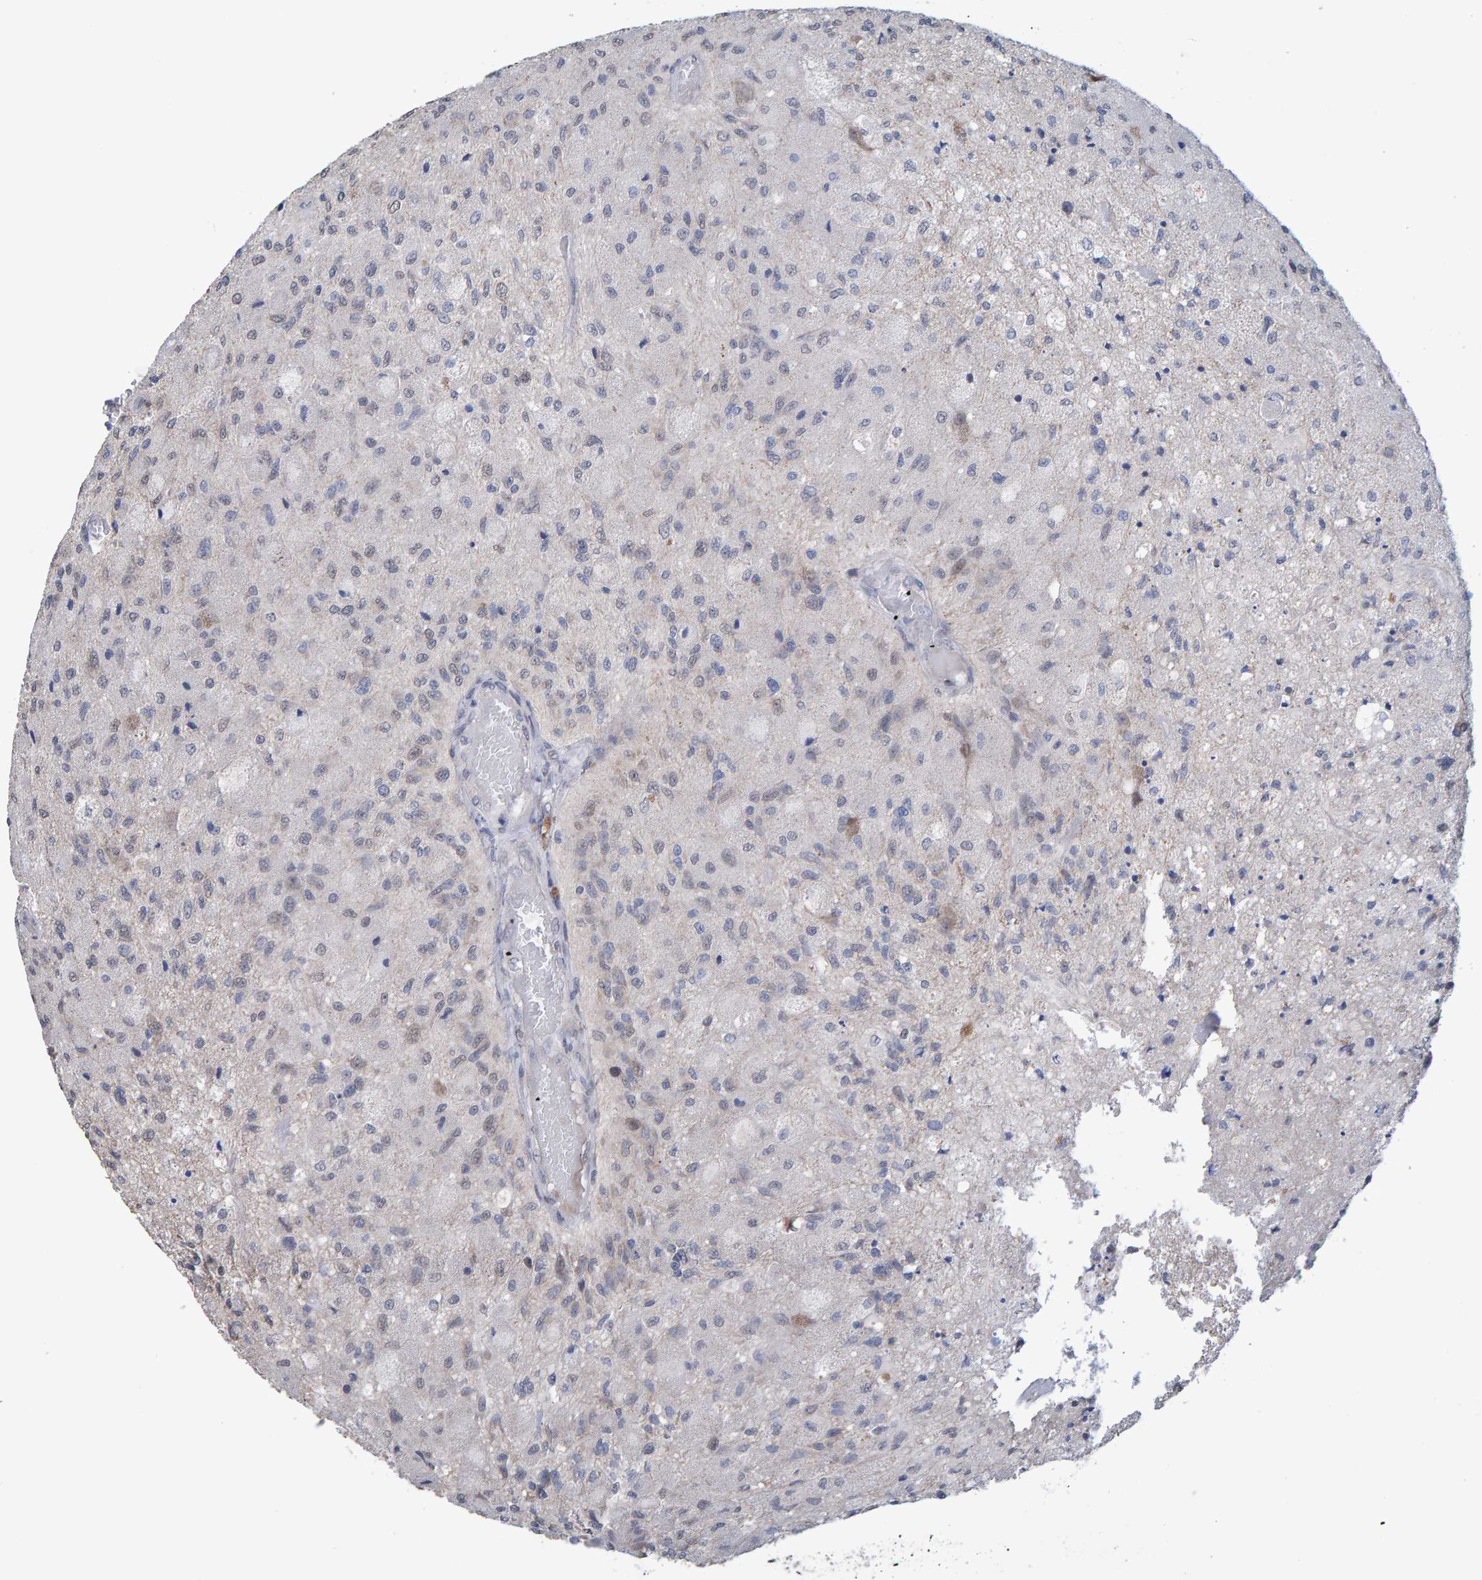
{"staining": {"intensity": "negative", "quantity": "none", "location": "none"}, "tissue": "glioma", "cell_type": "Tumor cells", "image_type": "cancer", "snomed": [{"axis": "morphology", "description": "Normal tissue, NOS"}, {"axis": "morphology", "description": "Glioma, malignant, High grade"}, {"axis": "topography", "description": "Cerebral cortex"}], "caption": "An image of human glioma is negative for staining in tumor cells. (DAB (3,3'-diaminobenzidine) immunohistochemistry with hematoxylin counter stain).", "gene": "USP43", "patient": {"sex": "male", "age": 77}}